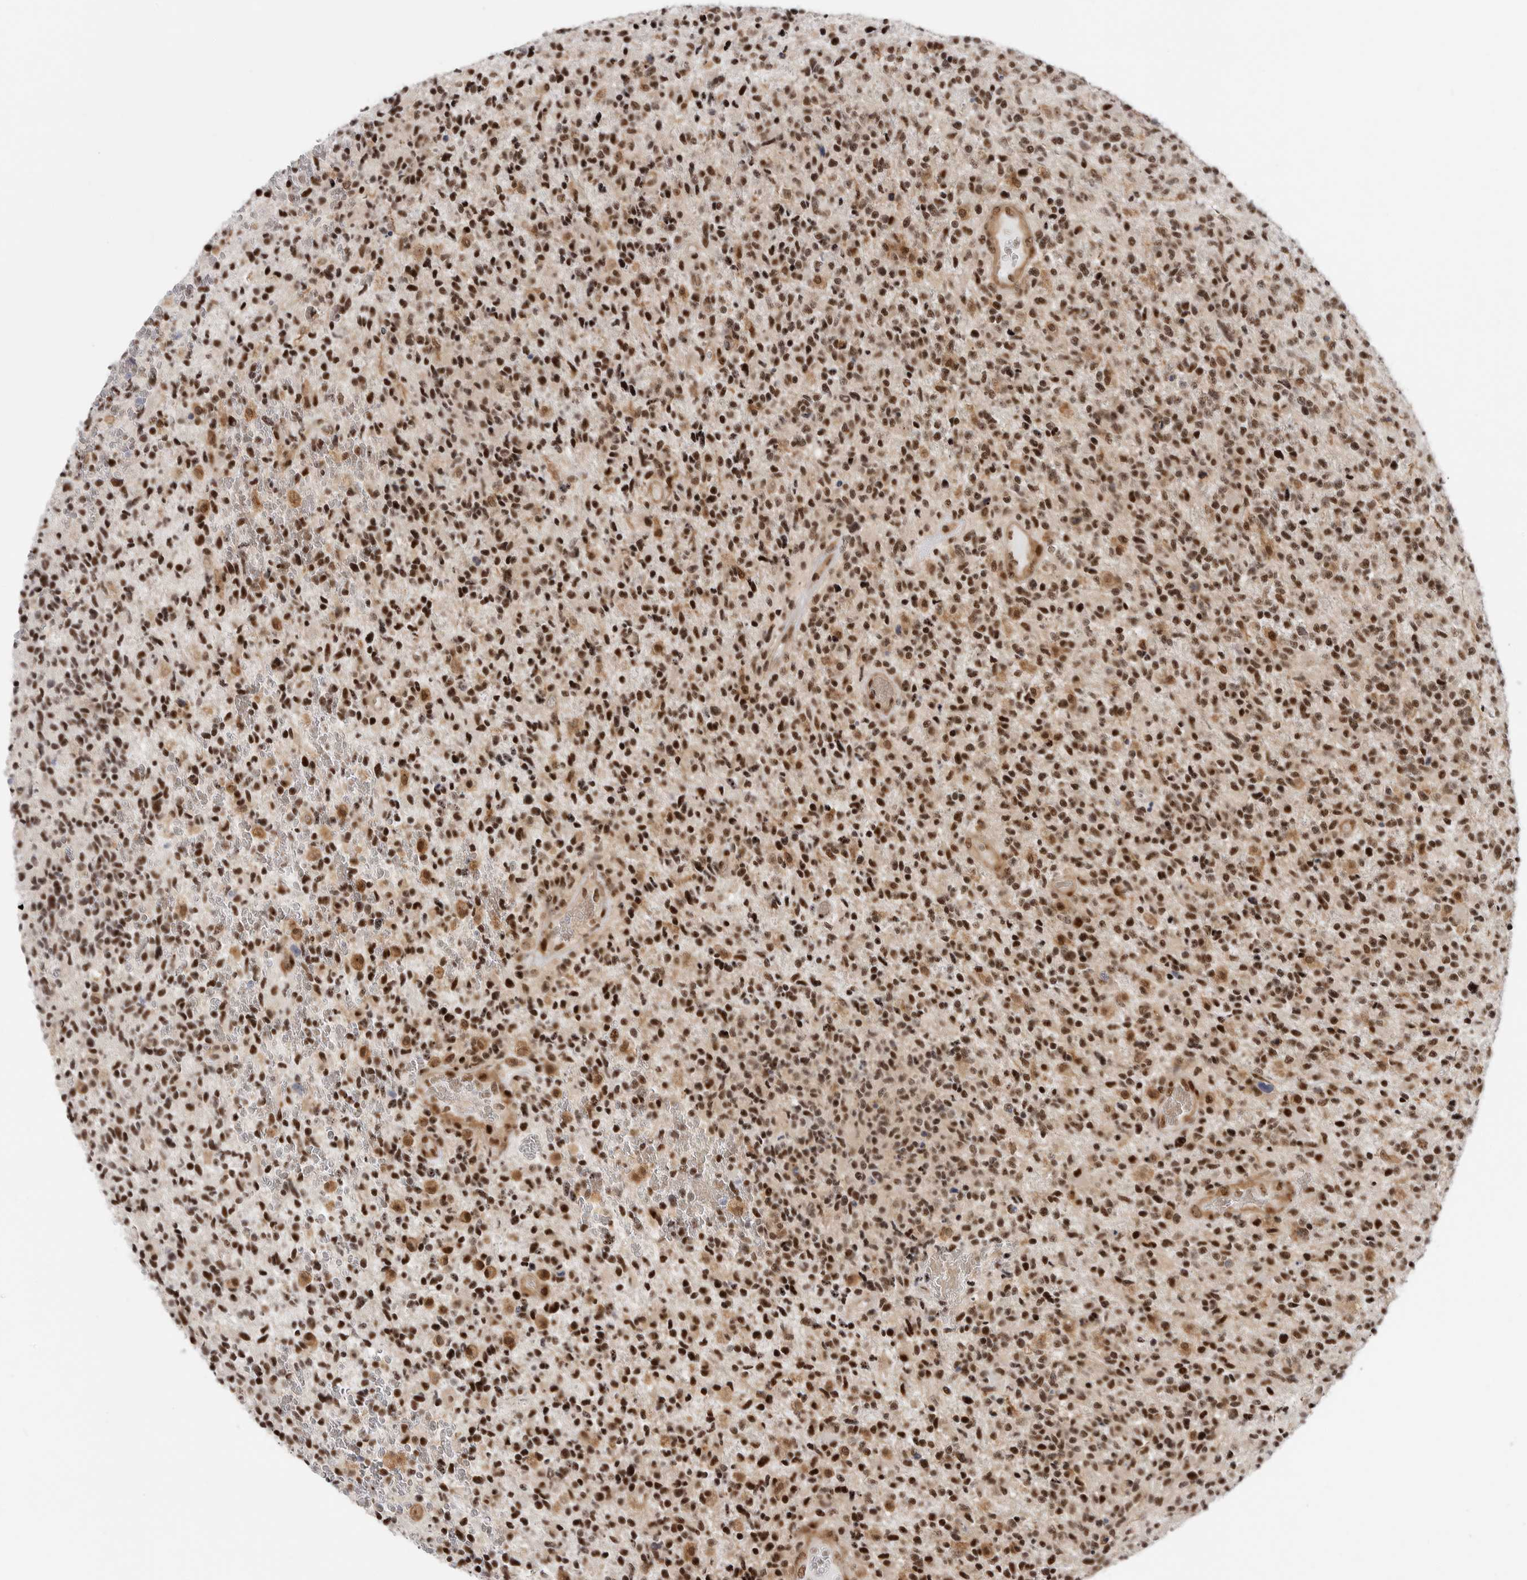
{"staining": {"intensity": "strong", "quantity": ">75%", "location": "nuclear"}, "tissue": "glioma", "cell_type": "Tumor cells", "image_type": "cancer", "snomed": [{"axis": "morphology", "description": "Glioma, malignant, High grade"}, {"axis": "topography", "description": "Brain"}], "caption": "Glioma tissue demonstrates strong nuclear staining in approximately >75% of tumor cells, visualized by immunohistochemistry.", "gene": "GPATCH2", "patient": {"sex": "male", "age": 72}}